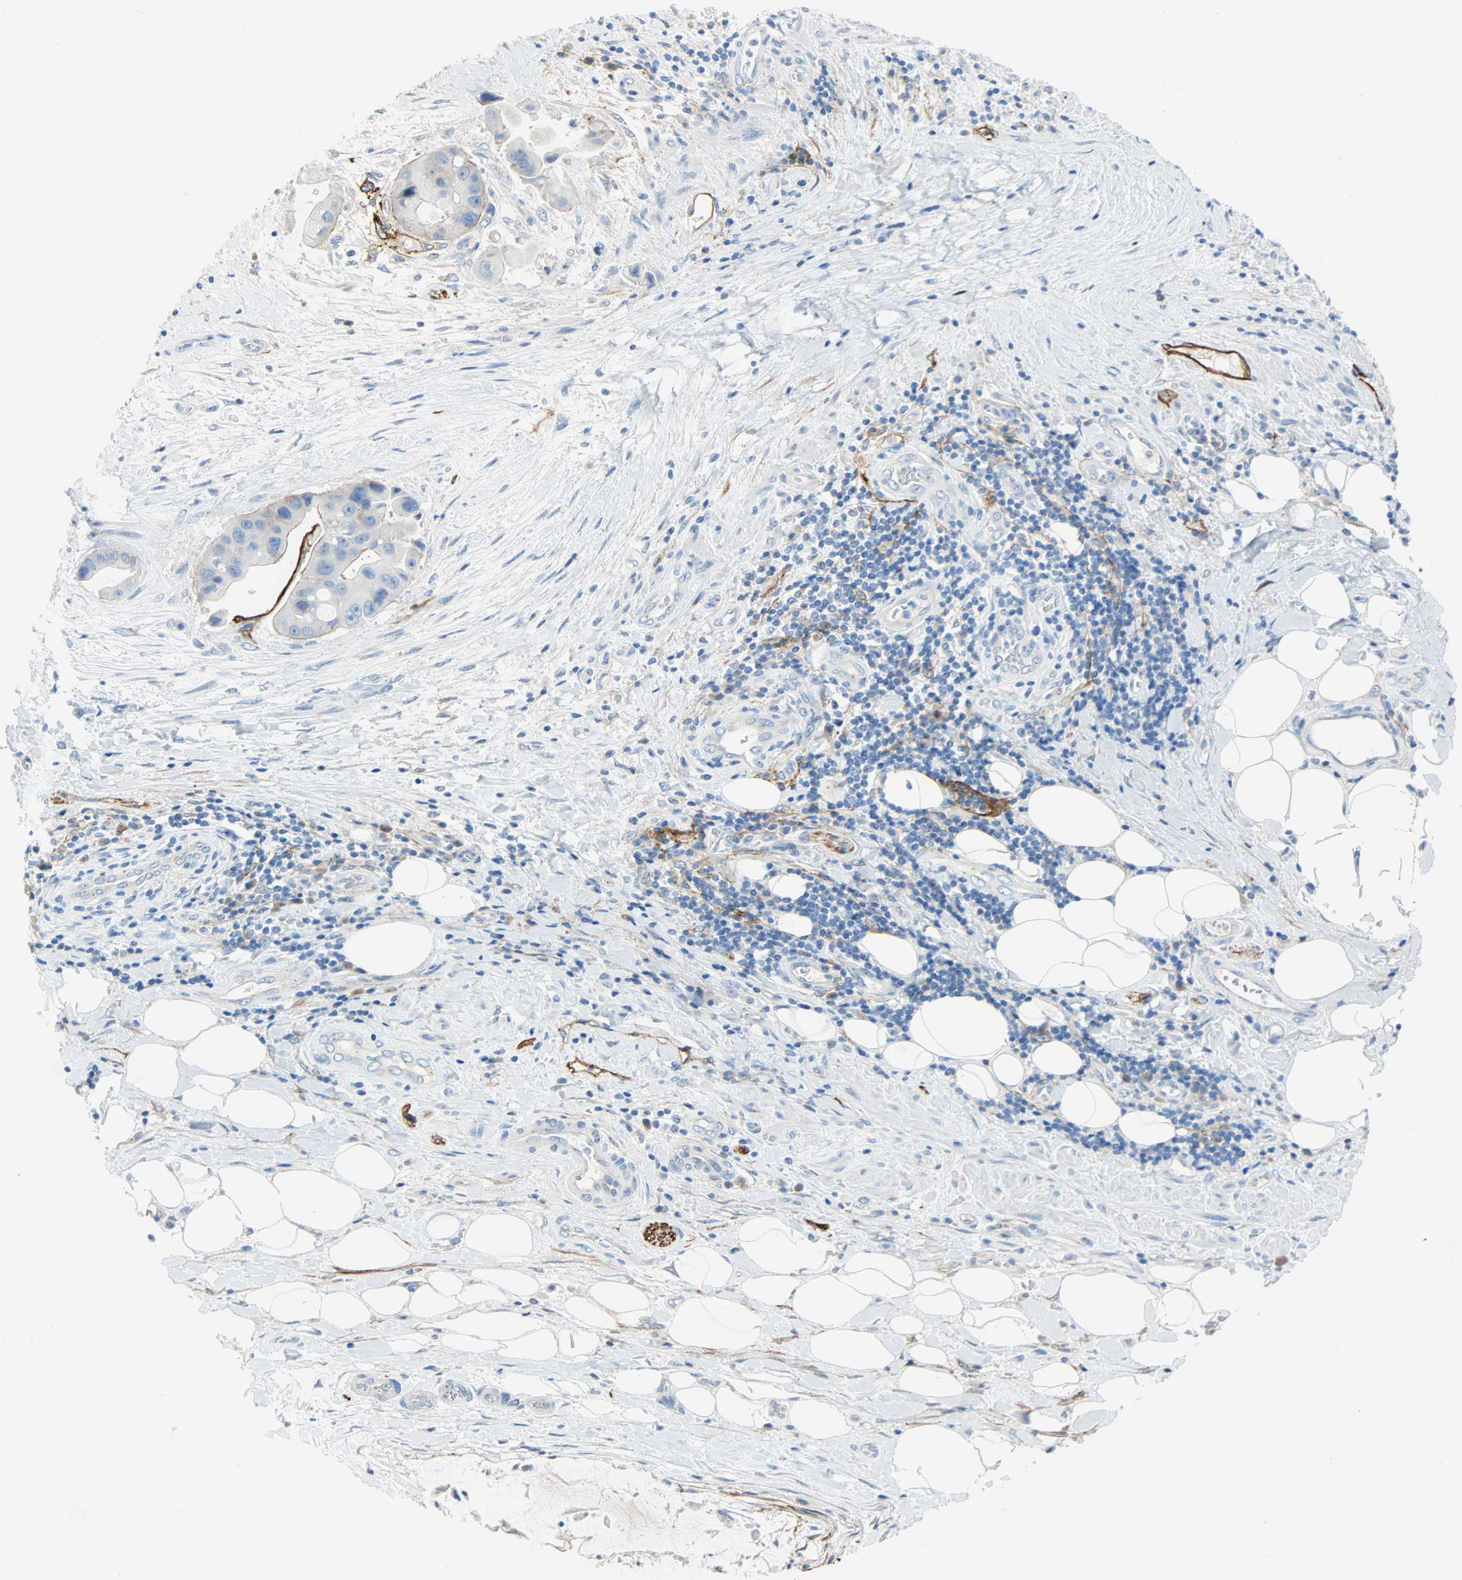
{"staining": {"intensity": "negative", "quantity": "none", "location": "none"}, "tissue": "liver cancer", "cell_type": "Tumor cells", "image_type": "cancer", "snomed": [{"axis": "morphology", "description": "Normal tissue, NOS"}, {"axis": "morphology", "description": "Cholangiocarcinoma"}, {"axis": "topography", "description": "Liver"}, {"axis": "topography", "description": "Peripheral nerve tissue"}], "caption": "The image demonstrates no significant staining in tumor cells of cholangiocarcinoma (liver).", "gene": "PDPN", "patient": {"sex": "male", "age": 50}}